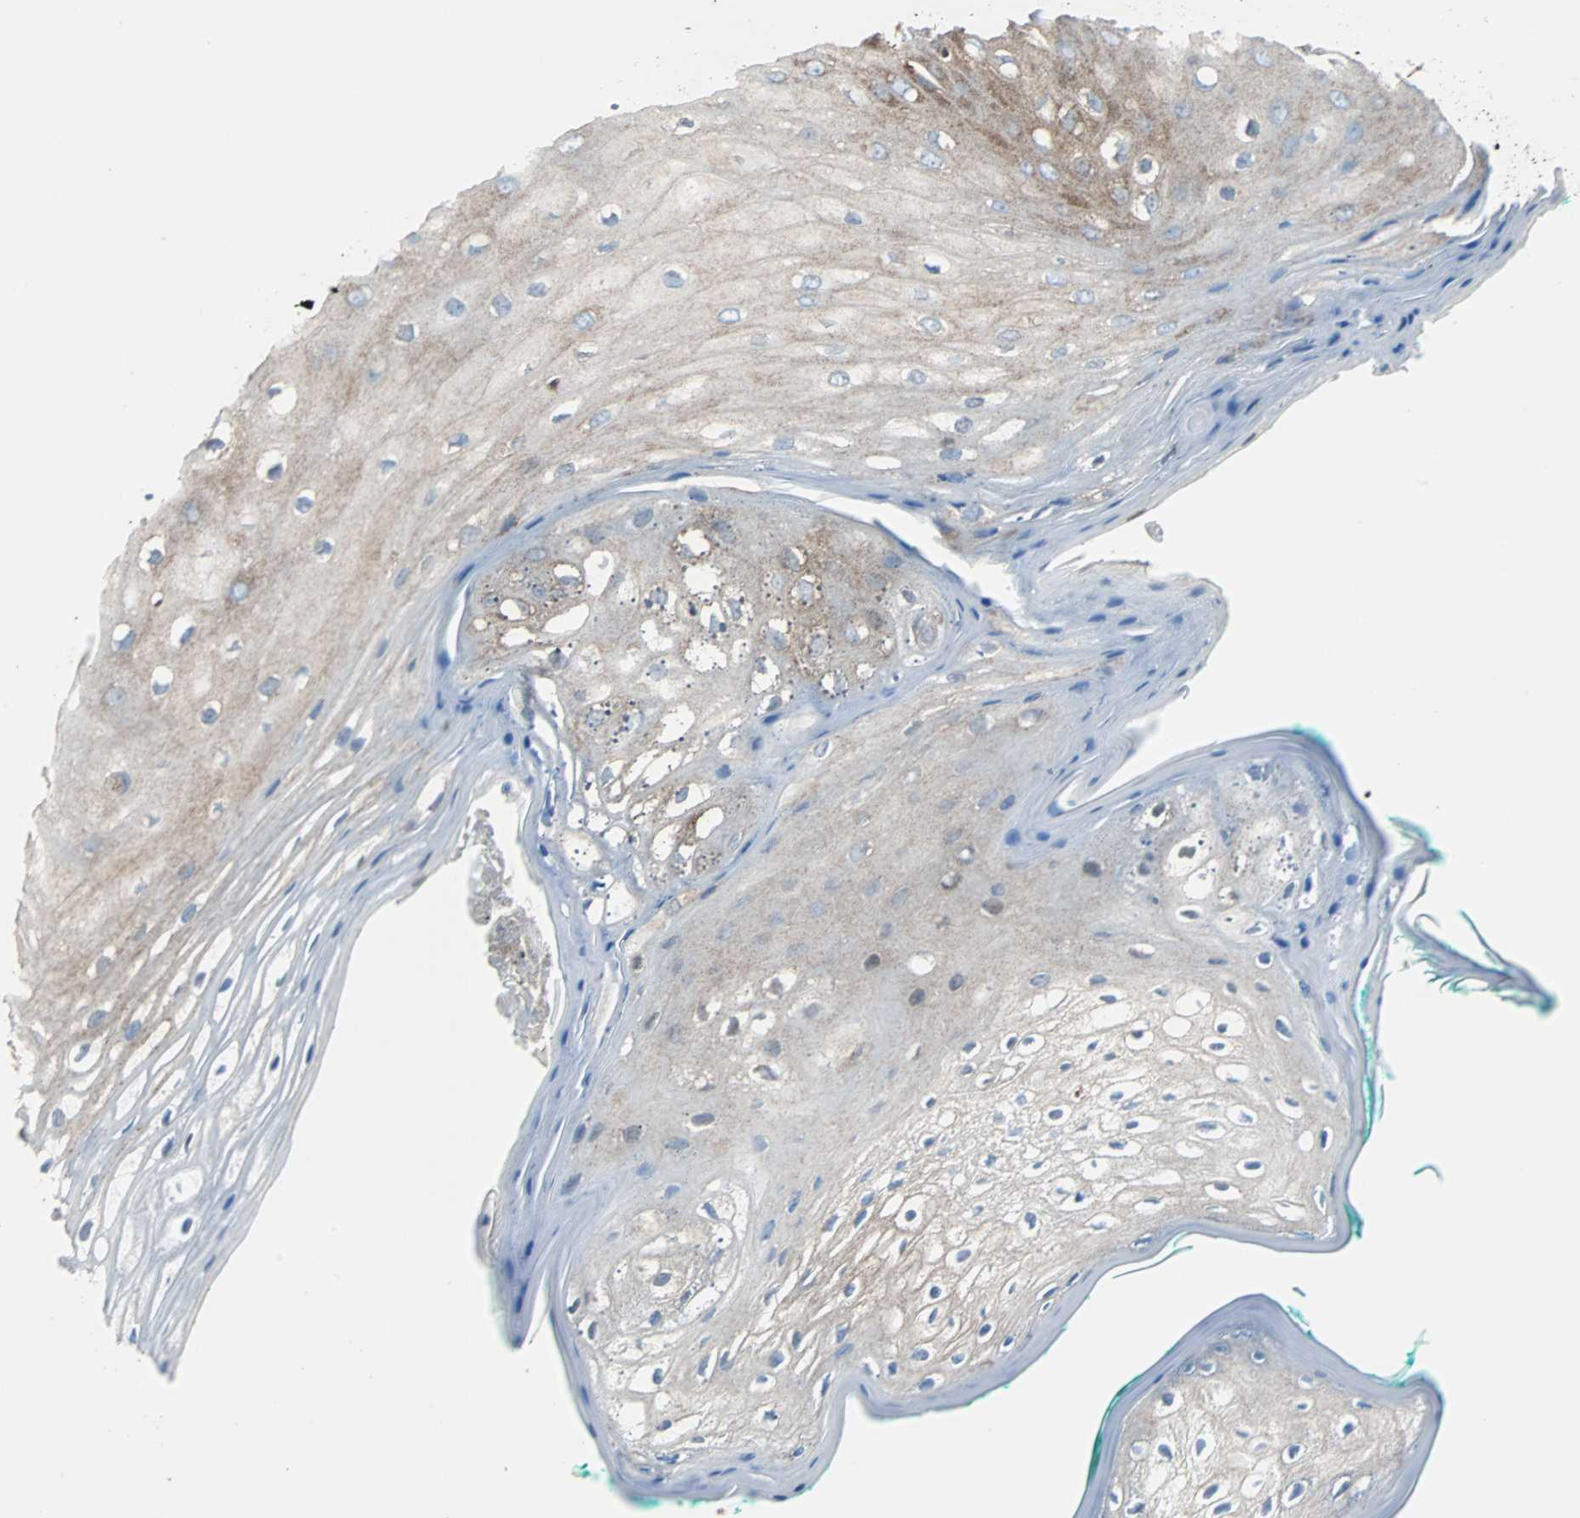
{"staining": {"intensity": "moderate", "quantity": "25%-75%", "location": "cytoplasmic/membranous"}, "tissue": "oral mucosa", "cell_type": "Squamous epithelial cells", "image_type": "normal", "snomed": [{"axis": "morphology", "description": "Normal tissue, NOS"}, {"axis": "morphology", "description": "Squamous cell carcinoma, NOS"}, {"axis": "topography", "description": "Skeletal muscle"}, {"axis": "topography", "description": "Oral tissue"}, {"axis": "topography", "description": "Head-Neck"}], "caption": "Oral mucosa stained with DAB (3,3'-diaminobenzidine) IHC demonstrates medium levels of moderate cytoplasmic/membranous positivity in about 25%-75% of squamous epithelial cells.", "gene": "RELA", "patient": {"sex": "female", "age": 84}}